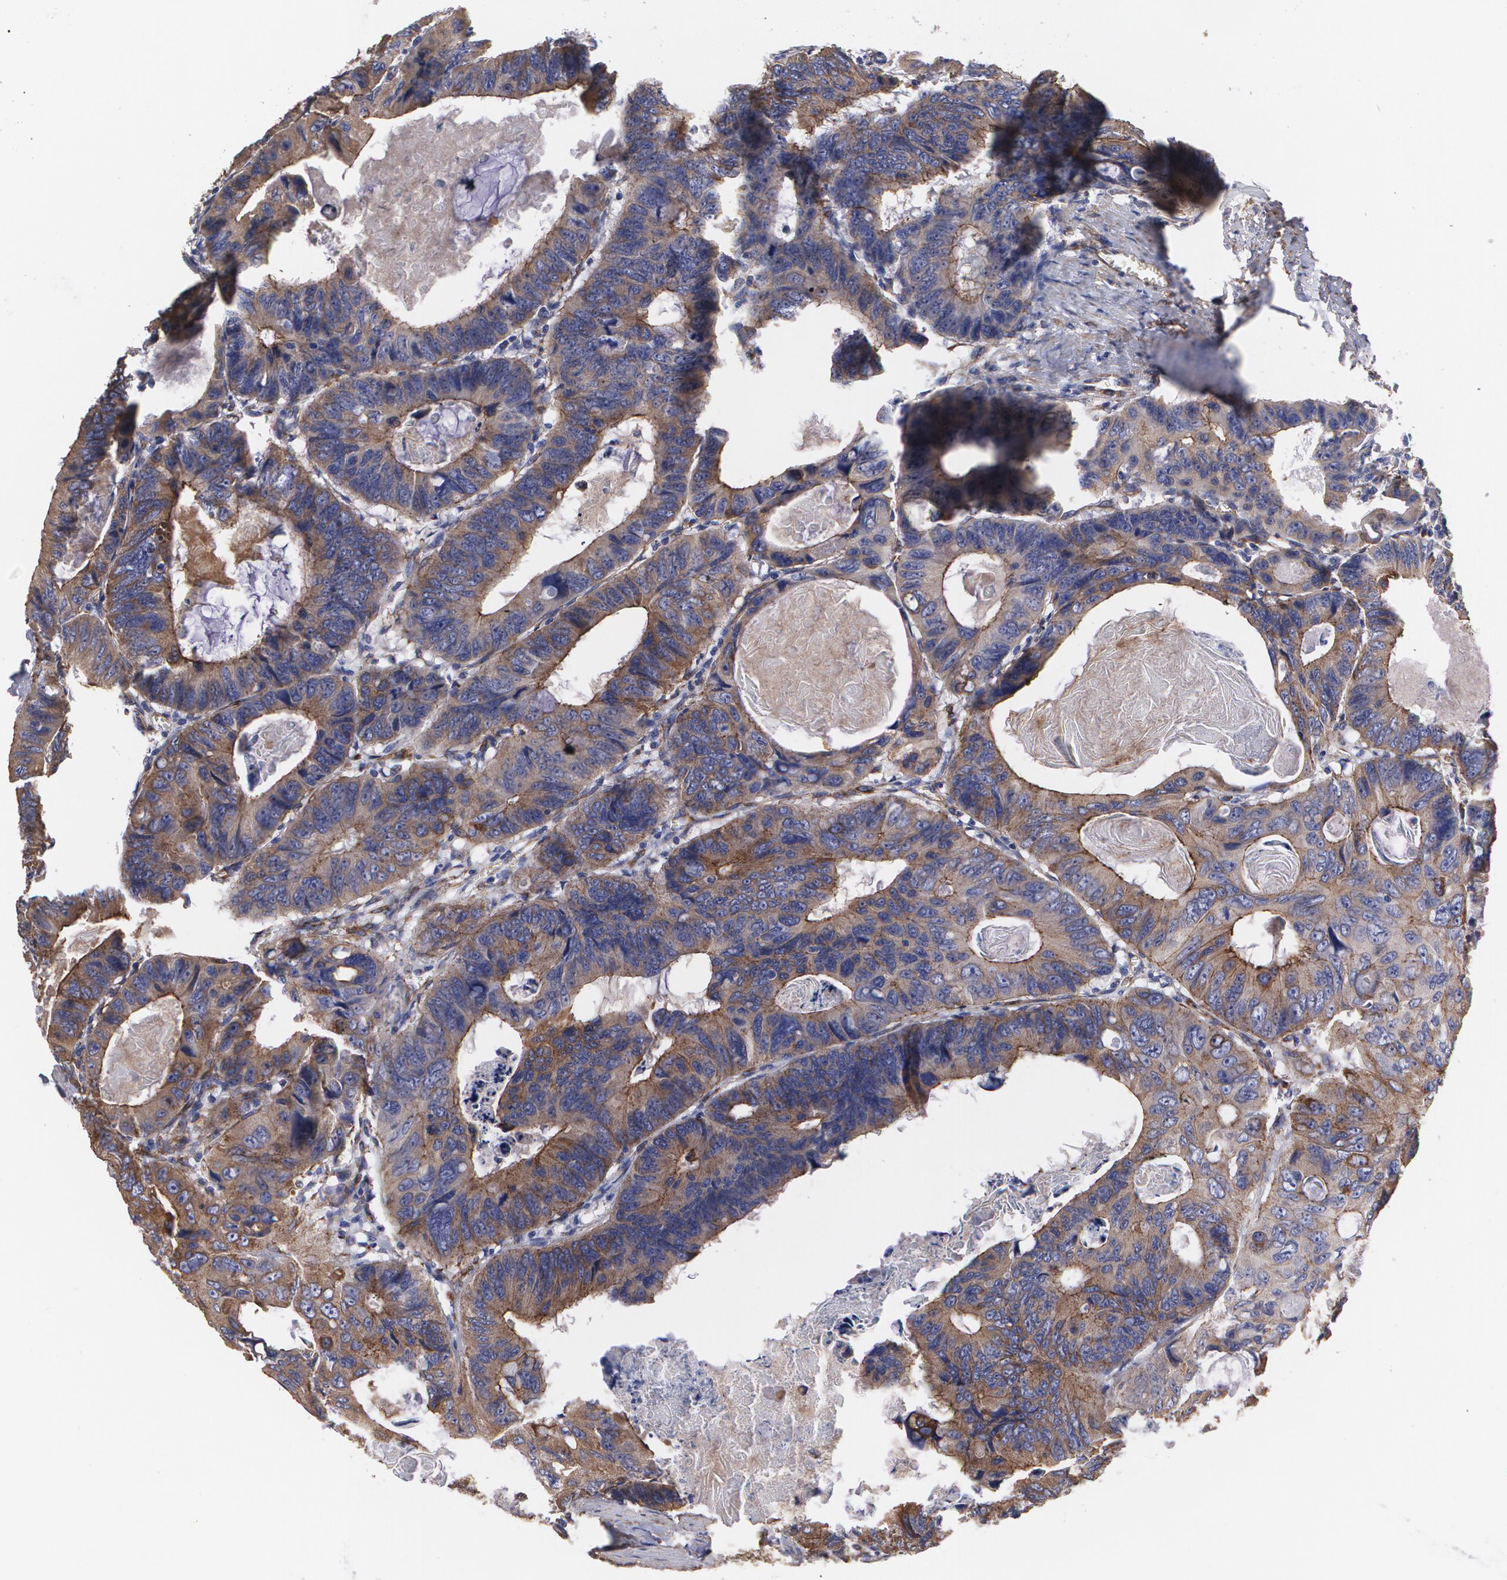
{"staining": {"intensity": "moderate", "quantity": ">75%", "location": "cytoplasmic/membranous"}, "tissue": "colorectal cancer", "cell_type": "Tumor cells", "image_type": "cancer", "snomed": [{"axis": "morphology", "description": "Adenocarcinoma, NOS"}, {"axis": "topography", "description": "Colon"}], "caption": "Immunohistochemical staining of colorectal adenocarcinoma demonstrates medium levels of moderate cytoplasmic/membranous protein staining in about >75% of tumor cells.", "gene": "TJP1", "patient": {"sex": "female", "age": 55}}